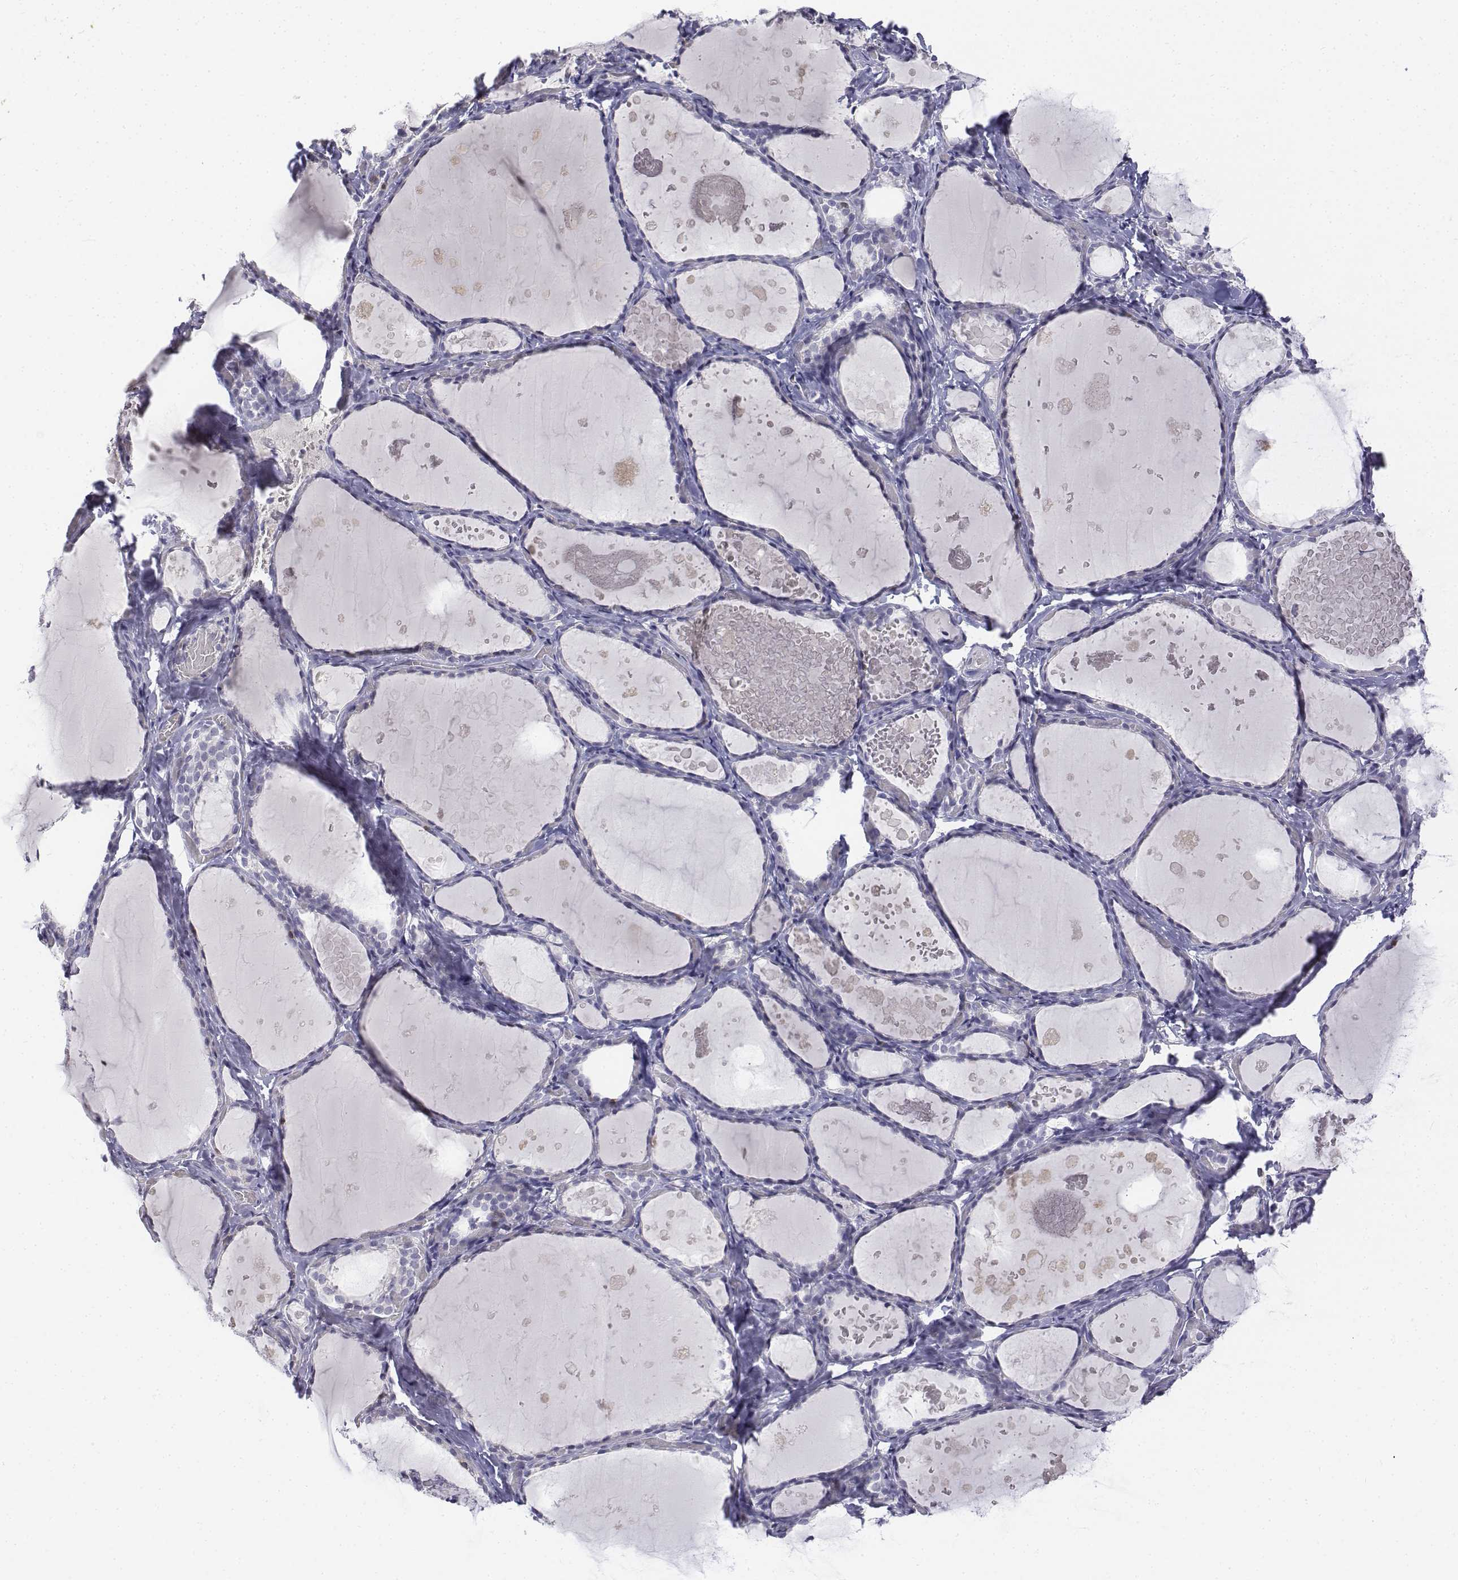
{"staining": {"intensity": "negative", "quantity": "none", "location": "none"}, "tissue": "thyroid gland", "cell_type": "Glandular cells", "image_type": "normal", "snomed": [{"axis": "morphology", "description": "Normal tissue, NOS"}, {"axis": "topography", "description": "Thyroid gland"}], "caption": "This micrograph is of normal thyroid gland stained with IHC to label a protein in brown with the nuclei are counter-stained blue. There is no positivity in glandular cells. (Immunohistochemistry, brightfield microscopy, high magnification).", "gene": "CD3E", "patient": {"sex": "female", "age": 56}}